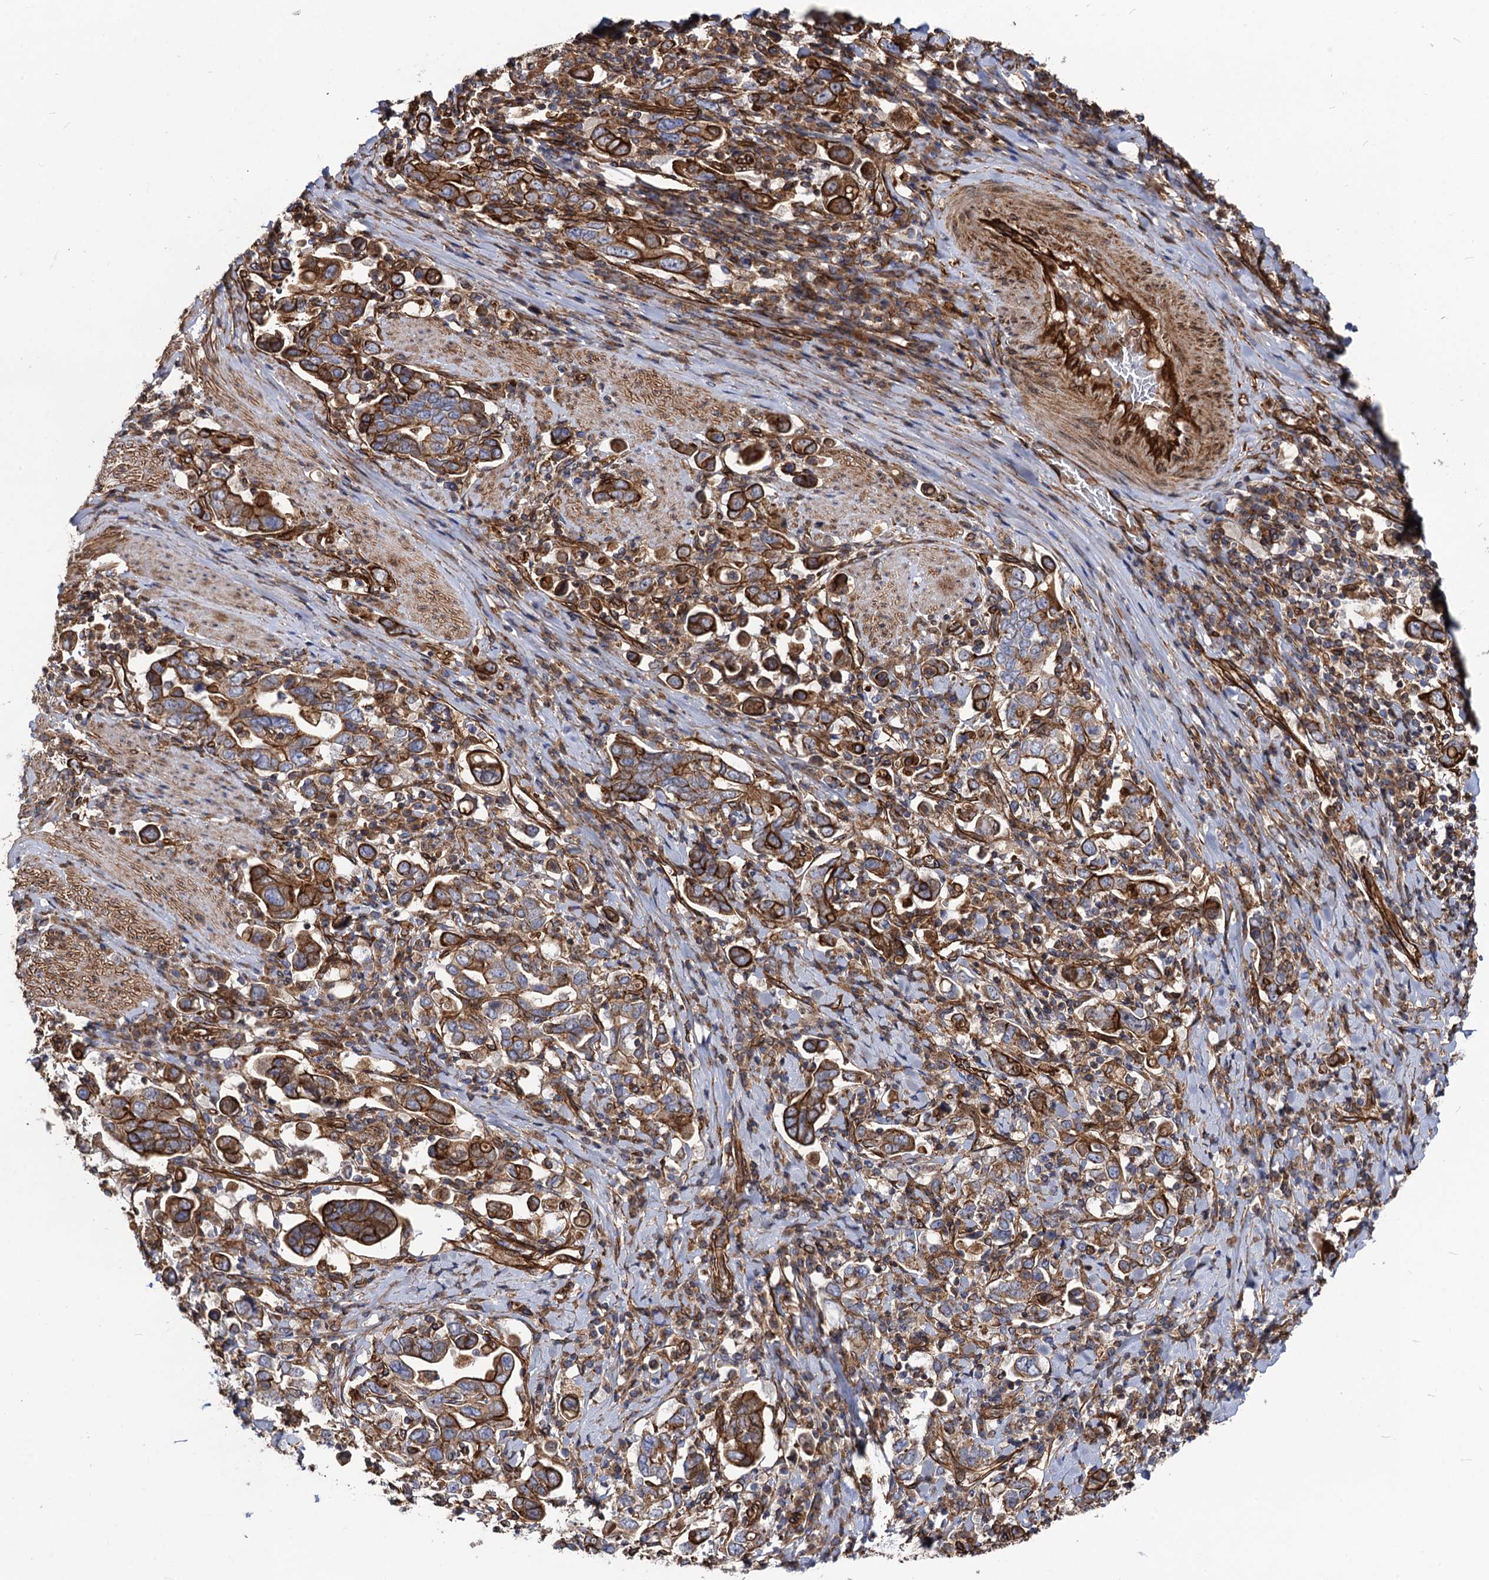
{"staining": {"intensity": "strong", "quantity": ">75%", "location": "cytoplasmic/membranous"}, "tissue": "stomach cancer", "cell_type": "Tumor cells", "image_type": "cancer", "snomed": [{"axis": "morphology", "description": "Adenocarcinoma, NOS"}, {"axis": "topography", "description": "Stomach, upper"}], "caption": "The immunohistochemical stain highlights strong cytoplasmic/membranous staining in tumor cells of adenocarcinoma (stomach) tissue.", "gene": "CIP2A", "patient": {"sex": "male", "age": 62}}